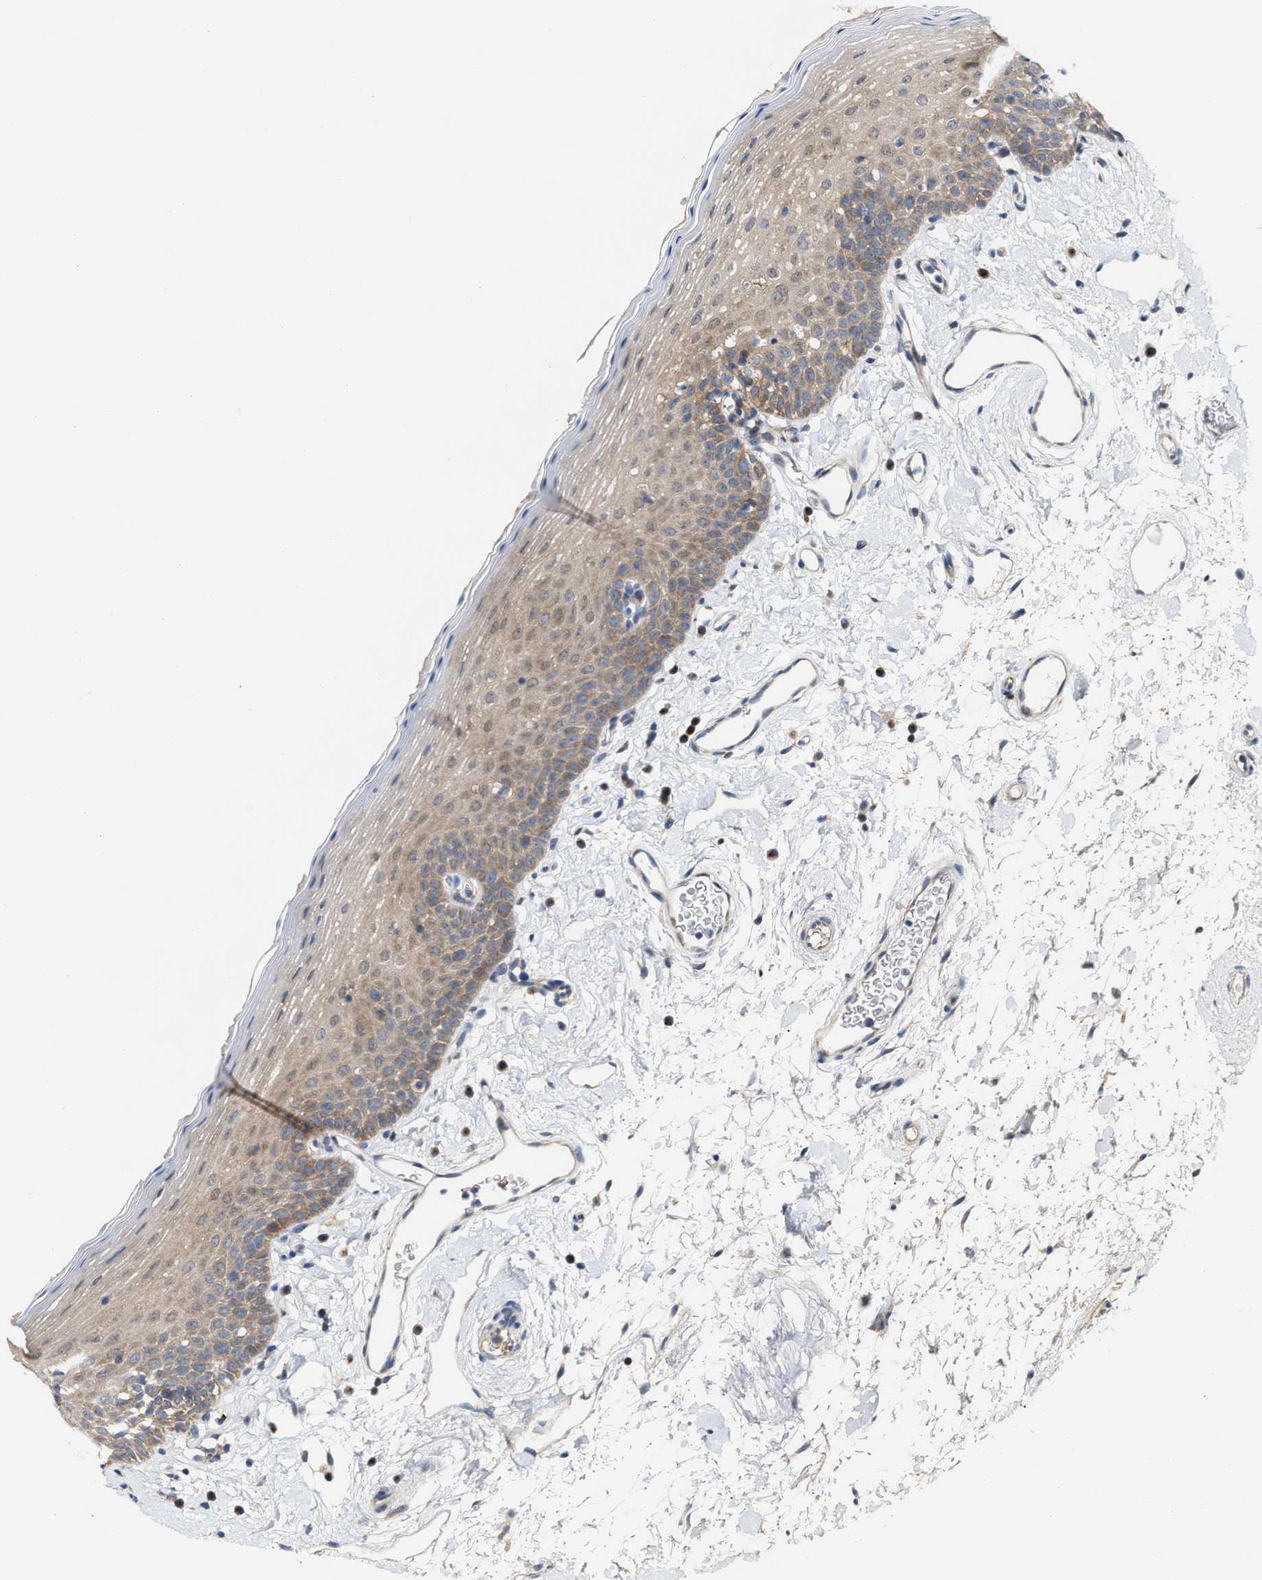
{"staining": {"intensity": "moderate", "quantity": ">75%", "location": "cytoplasmic/membranous"}, "tissue": "oral mucosa", "cell_type": "Squamous epithelial cells", "image_type": "normal", "snomed": [{"axis": "morphology", "description": "Normal tissue, NOS"}, {"axis": "topography", "description": "Oral tissue"}], "caption": "Human oral mucosa stained with a brown dye reveals moderate cytoplasmic/membranous positive positivity in about >75% of squamous epithelial cells.", "gene": "BBLN", "patient": {"sex": "male", "age": 66}}